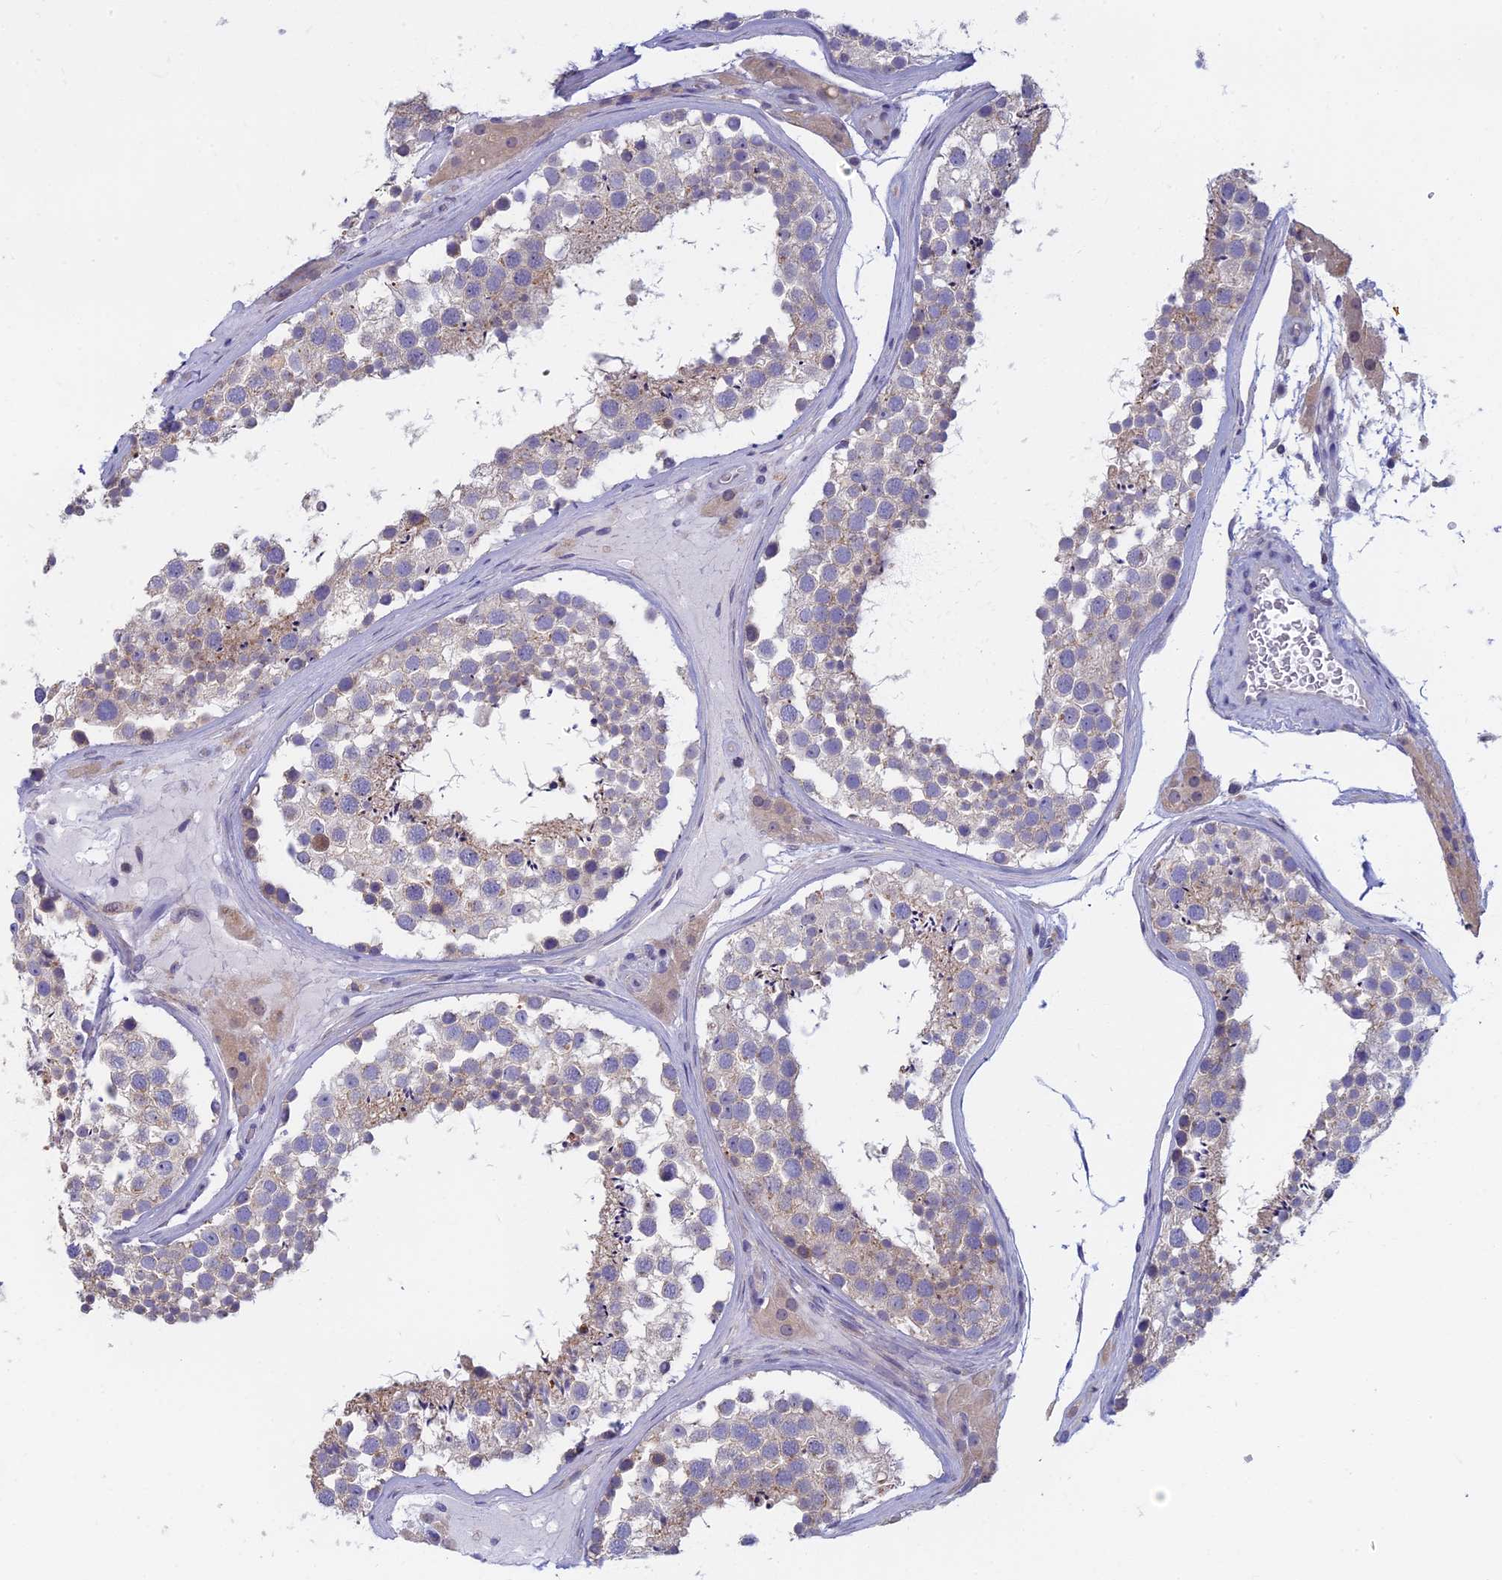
{"staining": {"intensity": "negative", "quantity": "none", "location": "none"}, "tissue": "testis", "cell_type": "Cells in seminiferous ducts", "image_type": "normal", "snomed": [{"axis": "morphology", "description": "Normal tissue, NOS"}, {"axis": "topography", "description": "Testis"}], "caption": "The immunohistochemistry (IHC) micrograph has no significant expression in cells in seminiferous ducts of testis.", "gene": "DDX51", "patient": {"sex": "male", "age": 46}}